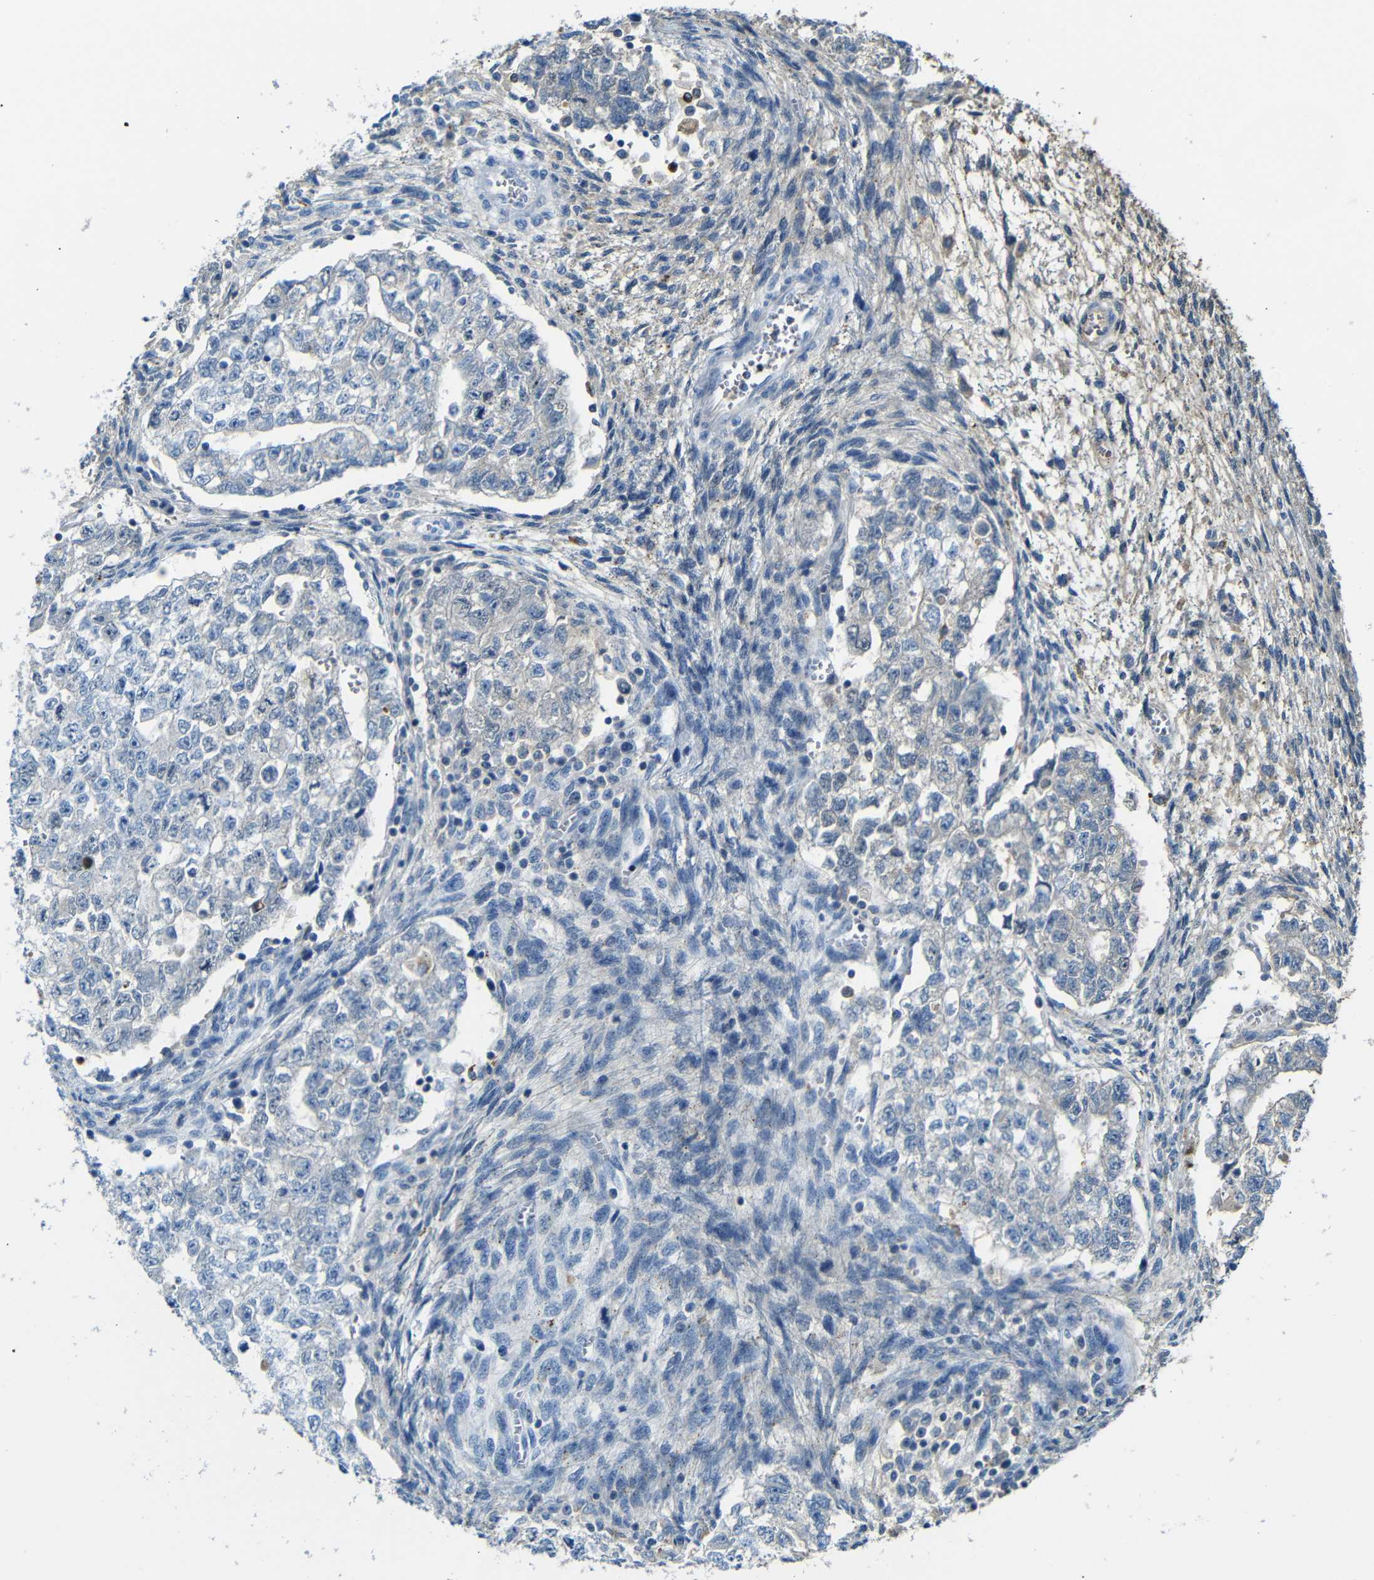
{"staining": {"intensity": "negative", "quantity": "none", "location": "none"}, "tissue": "testis cancer", "cell_type": "Tumor cells", "image_type": "cancer", "snomed": [{"axis": "morphology", "description": "Seminoma, NOS"}, {"axis": "morphology", "description": "Carcinoma, Embryonal, NOS"}, {"axis": "topography", "description": "Testis"}], "caption": "Tumor cells are negative for brown protein staining in testis embryonal carcinoma. (DAB (3,3'-diaminobenzidine) immunohistochemistry (IHC) with hematoxylin counter stain).", "gene": "SERPINA1", "patient": {"sex": "male", "age": 38}}